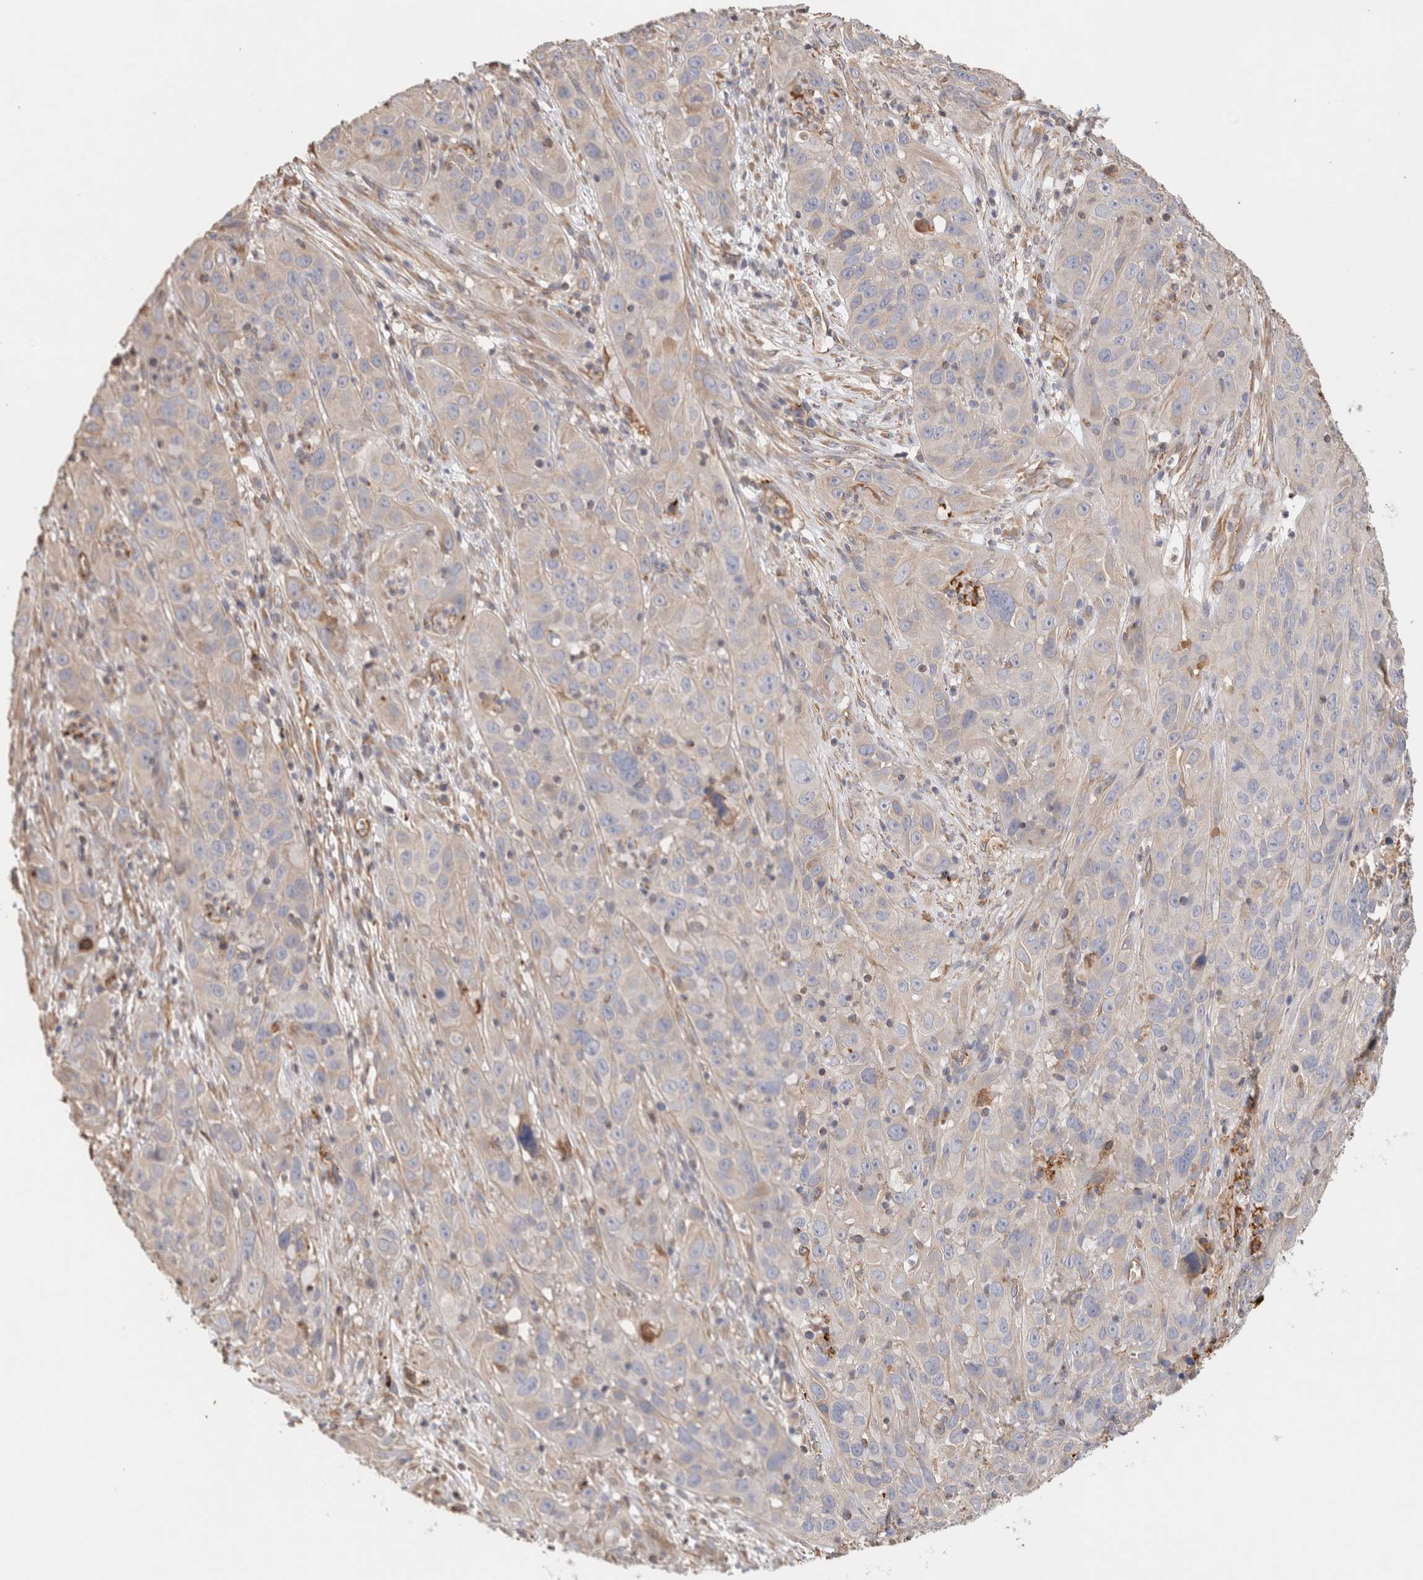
{"staining": {"intensity": "negative", "quantity": "none", "location": "none"}, "tissue": "cervical cancer", "cell_type": "Tumor cells", "image_type": "cancer", "snomed": [{"axis": "morphology", "description": "Squamous cell carcinoma, NOS"}, {"axis": "topography", "description": "Cervix"}], "caption": "Immunohistochemistry (IHC) micrograph of neoplastic tissue: human cervical squamous cell carcinoma stained with DAB exhibits no significant protein staining in tumor cells.", "gene": "PROS1", "patient": {"sex": "female", "age": 32}}